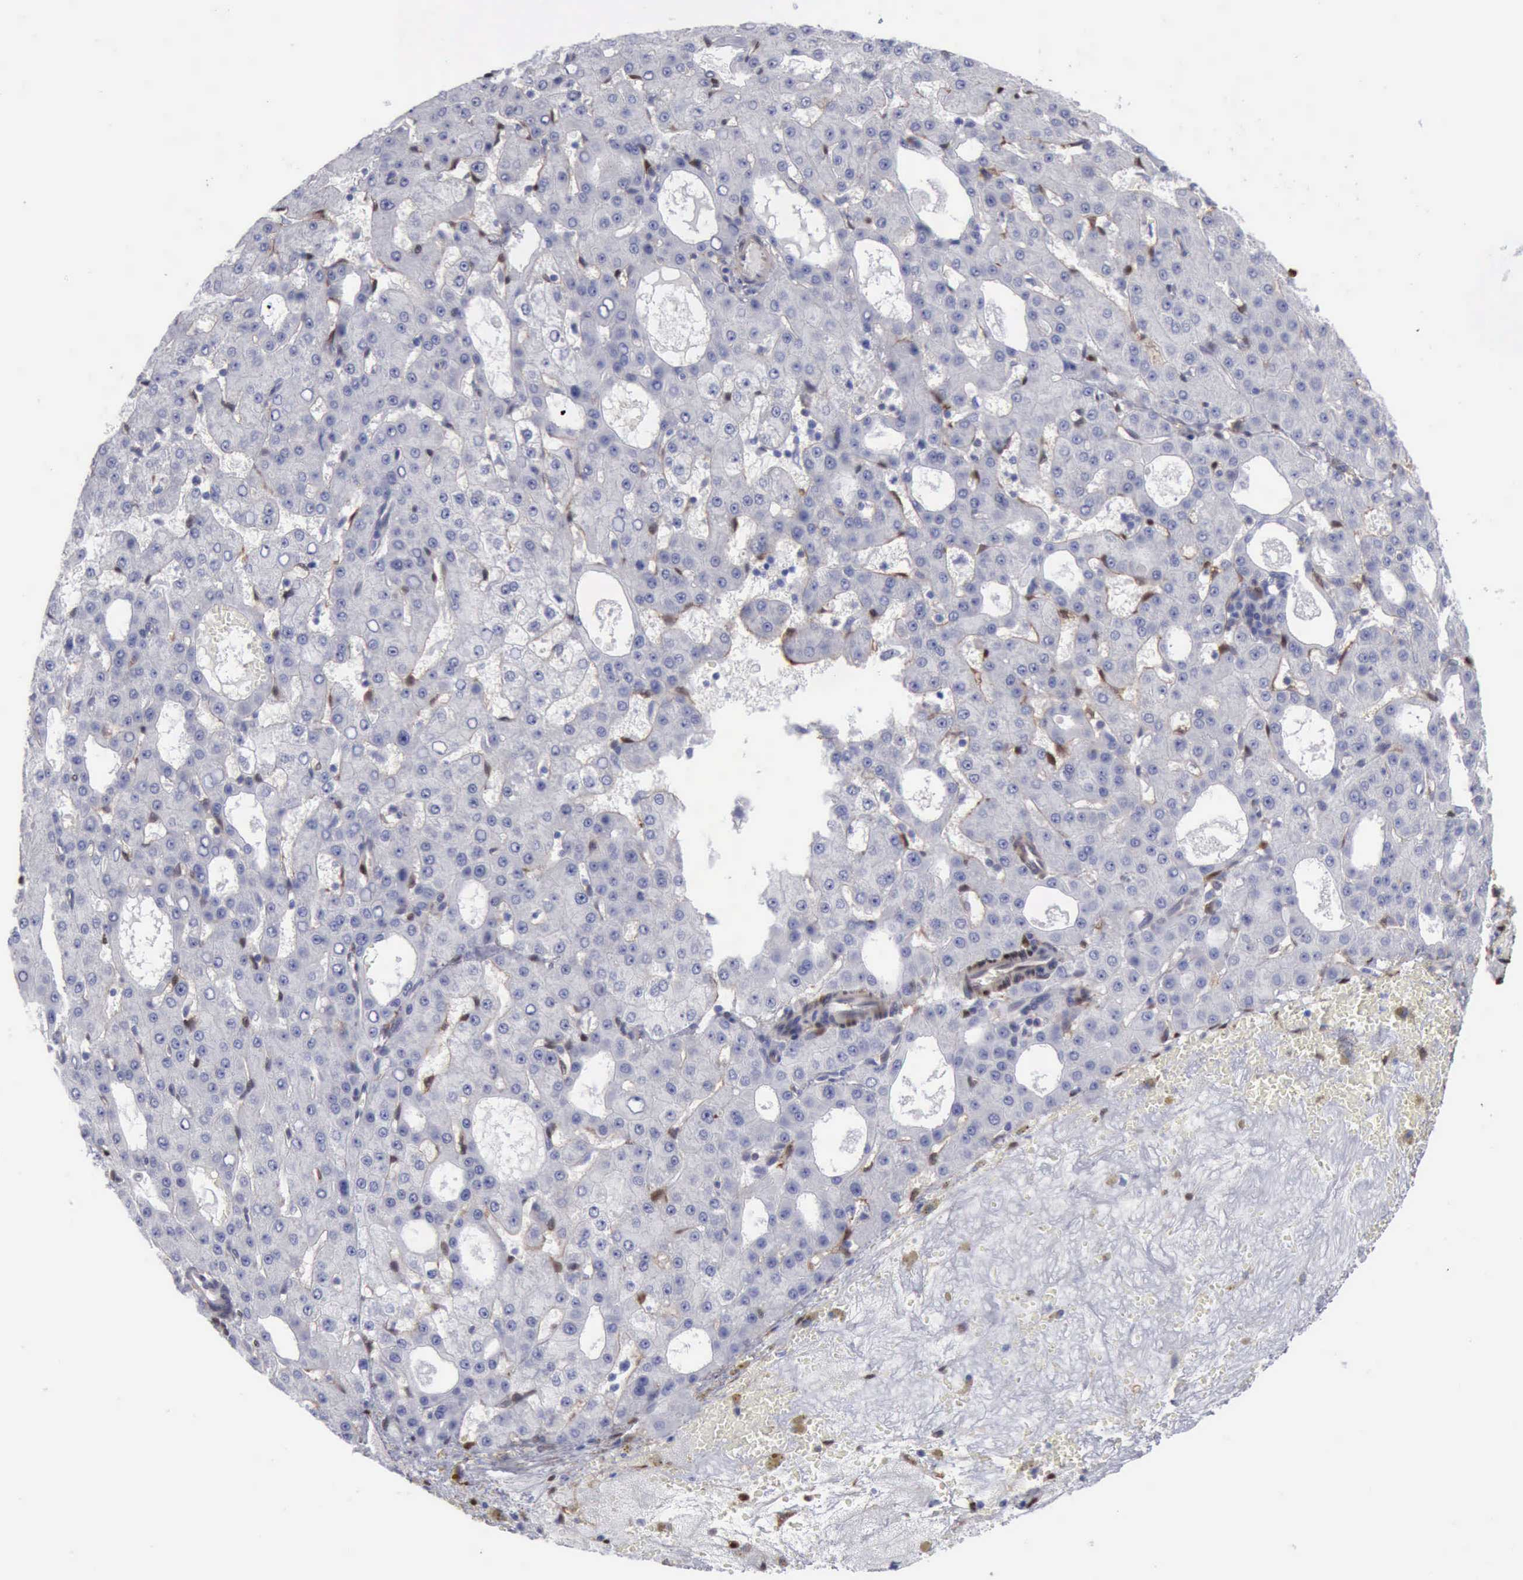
{"staining": {"intensity": "negative", "quantity": "none", "location": "none"}, "tissue": "liver cancer", "cell_type": "Tumor cells", "image_type": "cancer", "snomed": [{"axis": "morphology", "description": "Carcinoma, Hepatocellular, NOS"}, {"axis": "topography", "description": "Liver"}], "caption": "IHC photomicrograph of neoplastic tissue: hepatocellular carcinoma (liver) stained with DAB (3,3'-diaminobenzidine) shows no significant protein positivity in tumor cells.", "gene": "FHL1", "patient": {"sex": "male", "age": 47}}